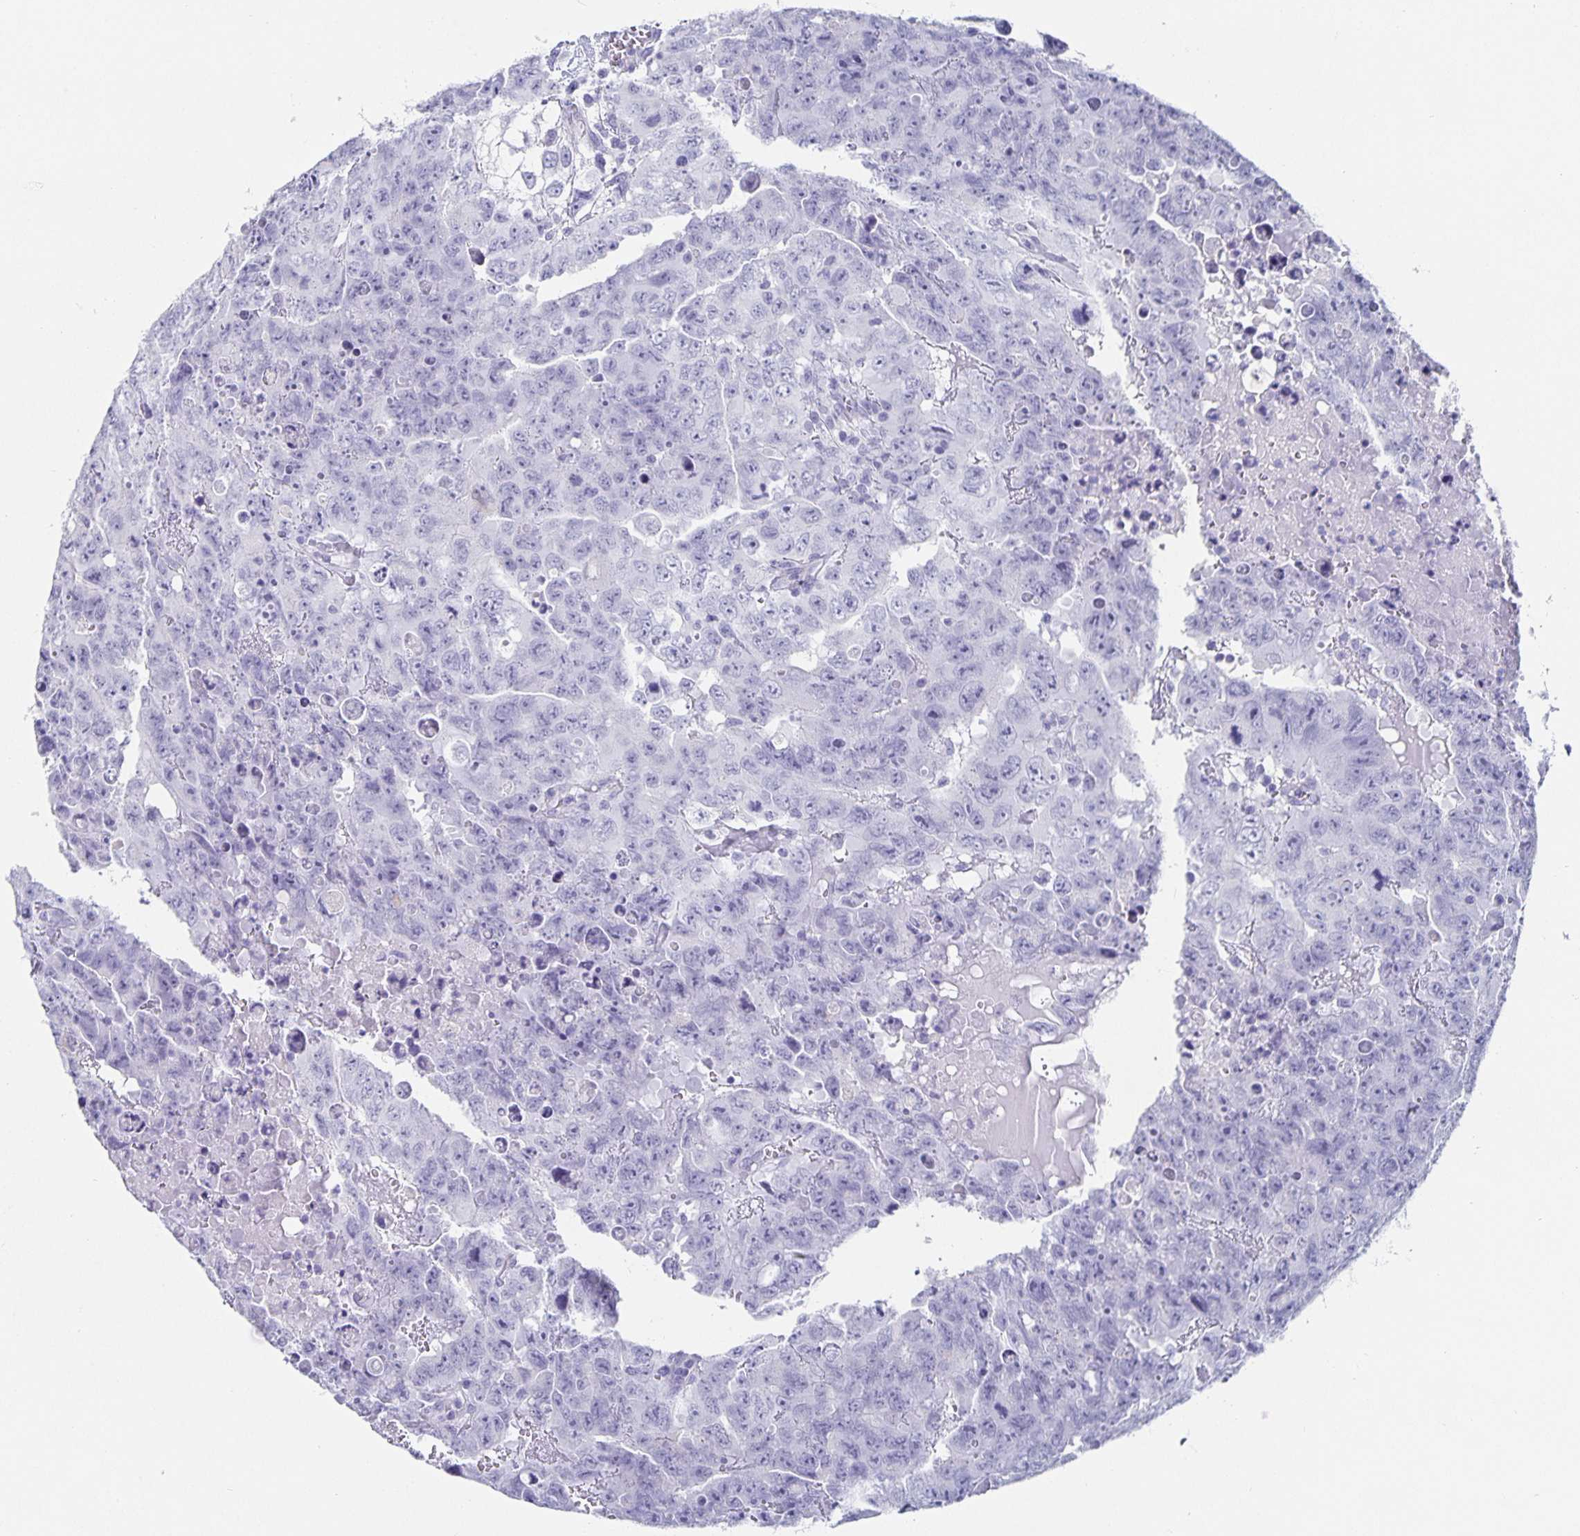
{"staining": {"intensity": "negative", "quantity": "none", "location": "none"}, "tissue": "testis cancer", "cell_type": "Tumor cells", "image_type": "cancer", "snomed": [{"axis": "morphology", "description": "Carcinoma, Embryonal, NOS"}, {"axis": "topography", "description": "Testis"}], "caption": "This is a micrograph of immunohistochemistry staining of testis embryonal carcinoma, which shows no expression in tumor cells.", "gene": "CHGA", "patient": {"sex": "male", "age": 24}}